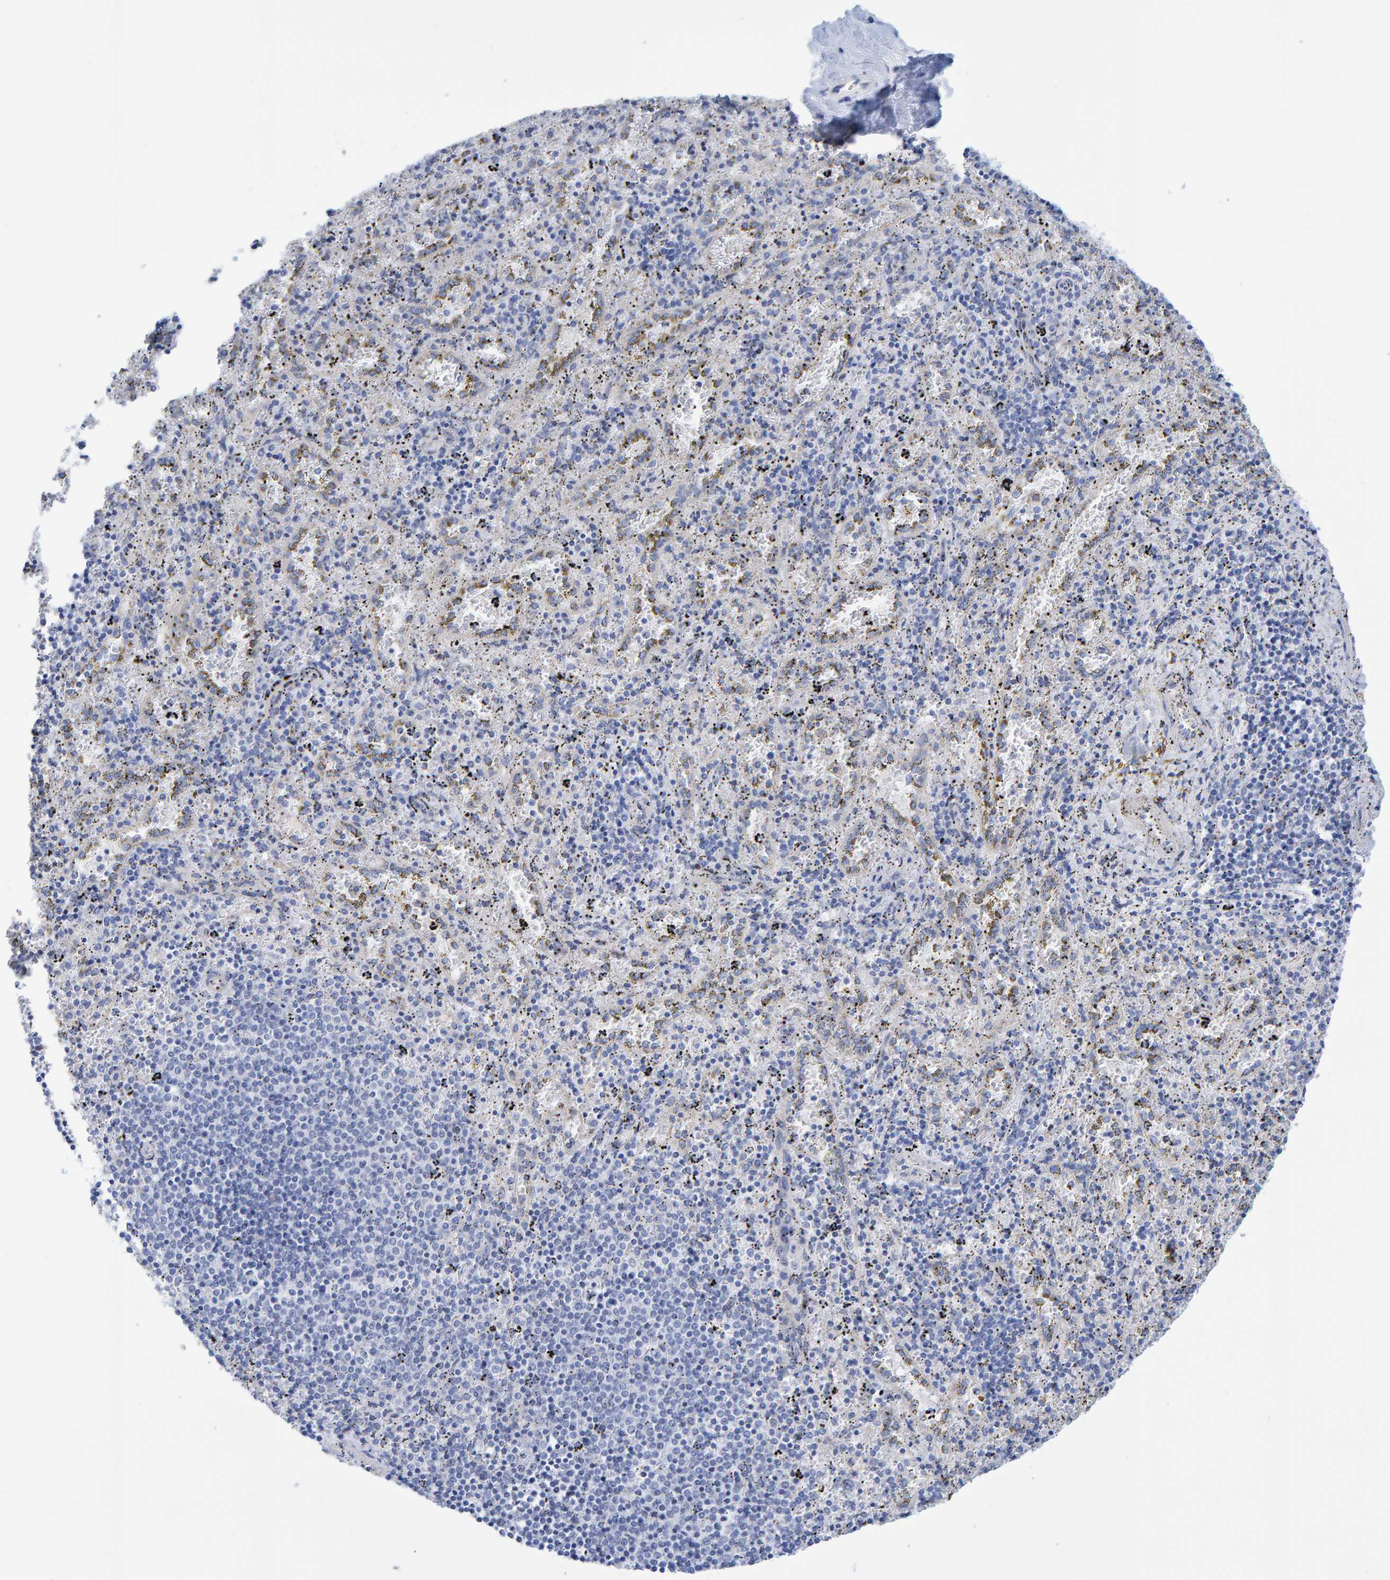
{"staining": {"intensity": "negative", "quantity": "none", "location": "none"}, "tissue": "spleen", "cell_type": "Cells in red pulp", "image_type": "normal", "snomed": [{"axis": "morphology", "description": "Normal tissue, NOS"}, {"axis": "topography", "description": "Spleen"}], "caption": "The histopathology image reveals no significant staining in cells in red pulp of spleen.", "gene": "JAKMIP3", "patient": {"sex": "male", "age": 11}}